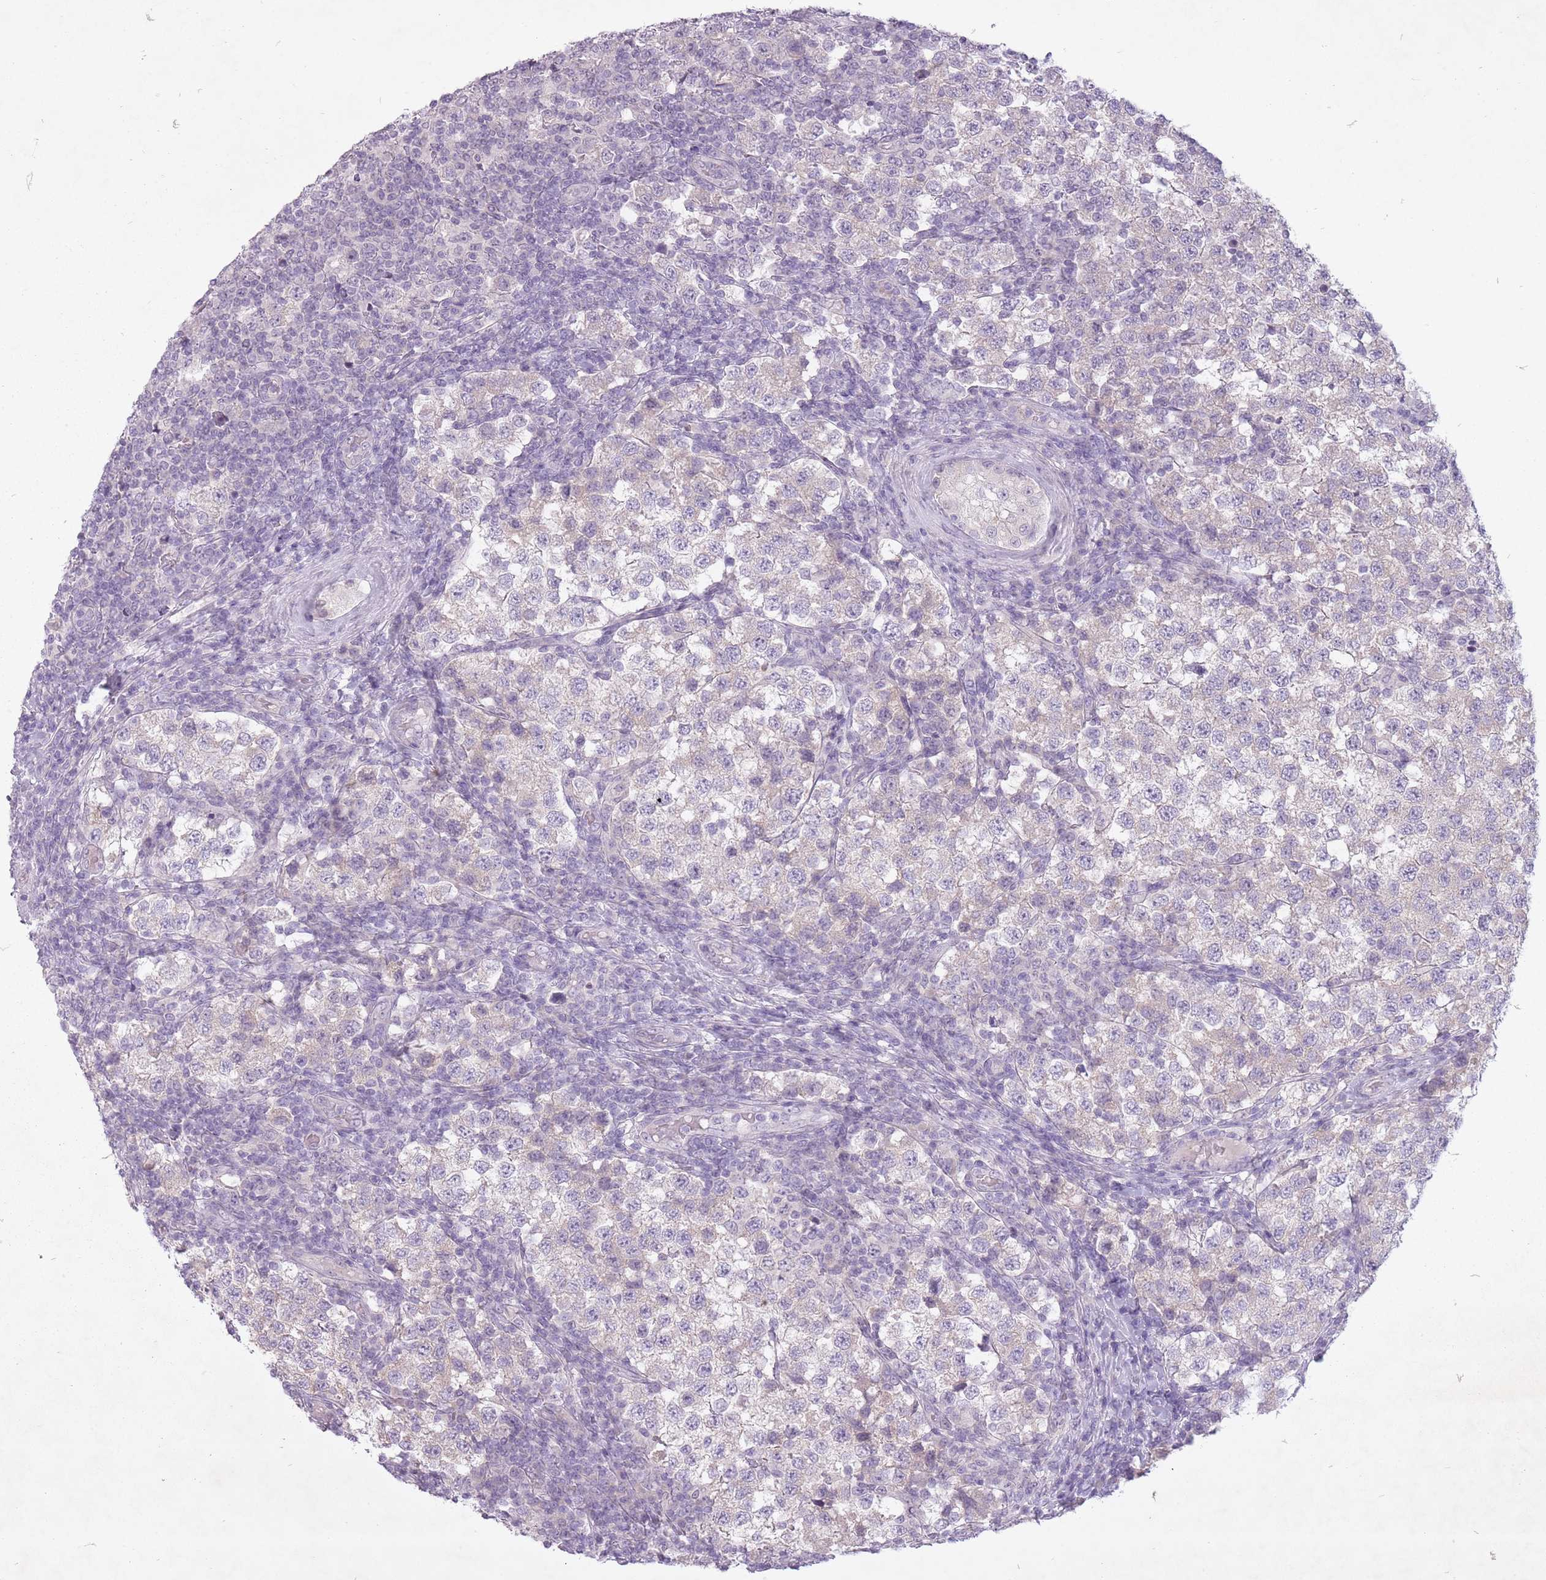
{"staining": {"intensity": "negative", "quantity": "none", "location": "none"}, "tissue": "testis cancer", "cell_type": "Tumor cells", "image_type": "cancer", "snomed": [{"axis": "morphology", "description": "Seminoma, NOS"}, {"axis": "topography", "description": "Testis"}], "caption": "Immunohistochemistry (IHC) photomicrograph of testis cancer (seminoma) stained for a protein (brown), which displays no staining in tumor cells. The staining was performed using DAB (3,3'-diaminobenzidine) to visualize the protein expression in brown, while the nuclei were stained in blue with hematoxylin (Magnification: 20x).", "gene": "FAM43B", "patient": {"sex": "male", "age": 34}}